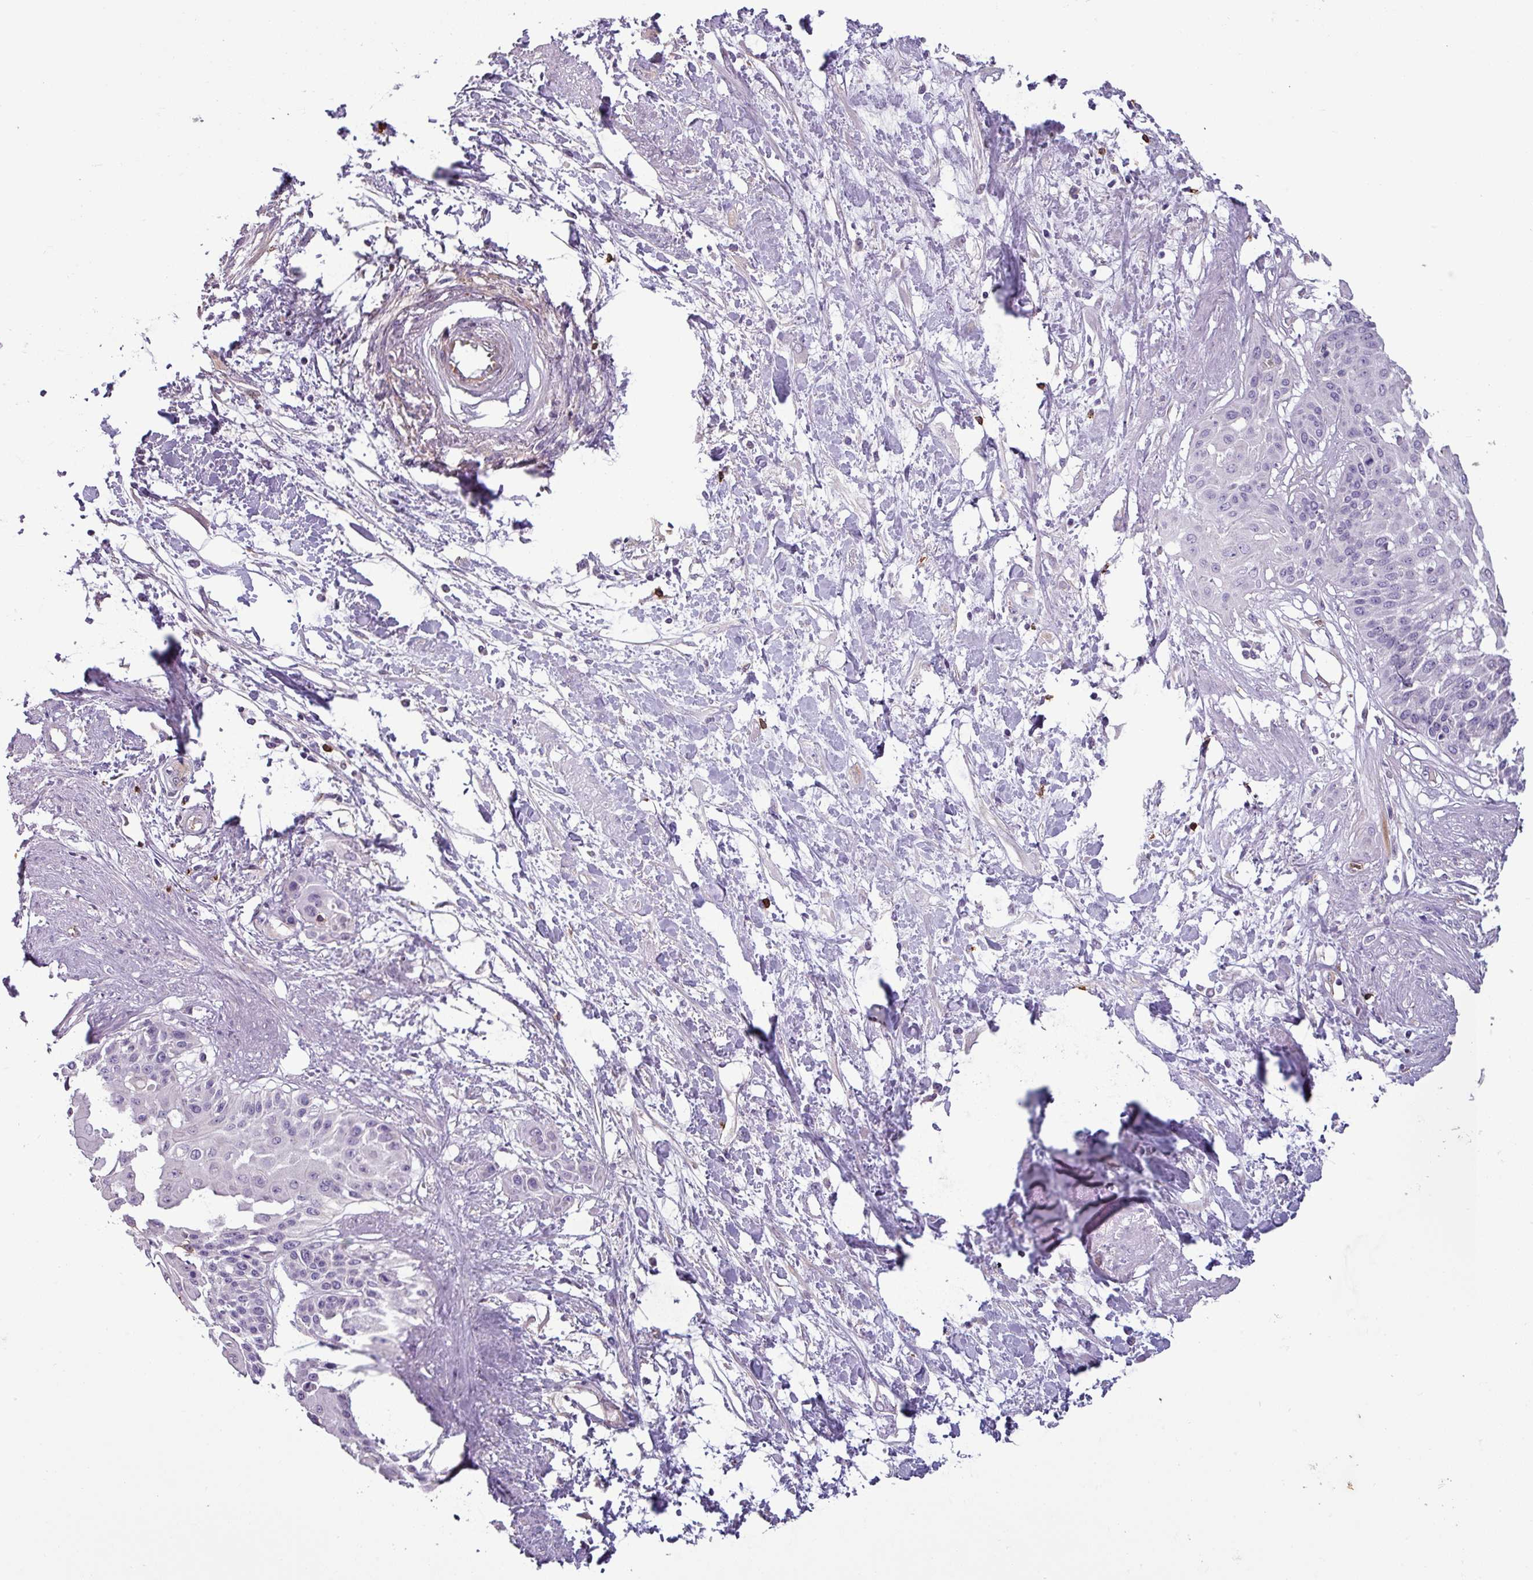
{"staining": {"intensity": "negative", "quantity": "none", "location": "none"}, "tissue": "cervical cancer", "cell_type": "Tumor cells", "image_type": "cancer", "snomed": [{"axis": "morphology", "description": "Squamous cell carcinoma, NOS"}, {"axis": "topography", "description": "Cervix"}], "caption": "This is an immunohistochemistry (IHC) histopathology image of cervical cancer. There is no positivity in tumor cells.", "gene": "CD8A", "patient": {"sex": "female", "age": 57}}